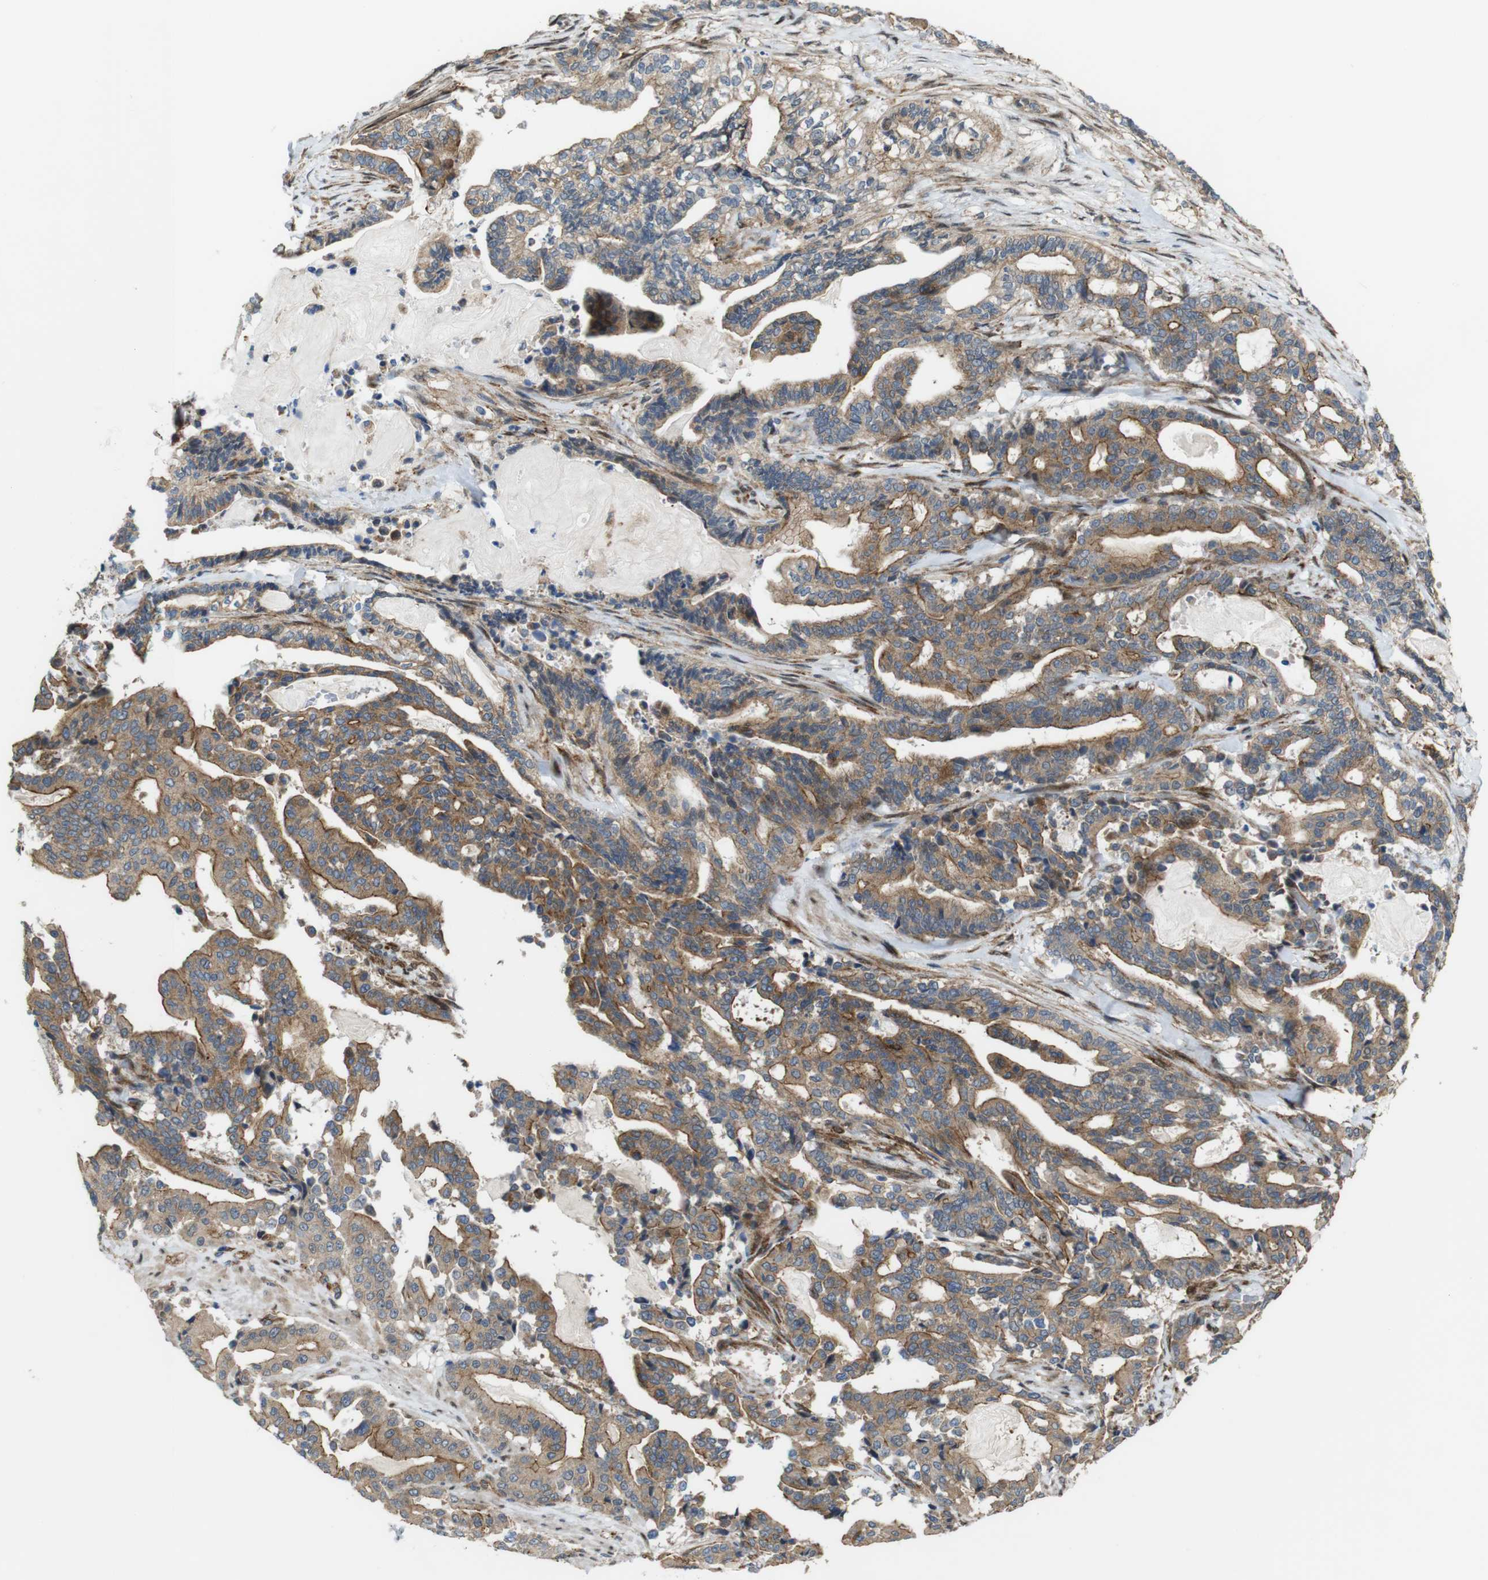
{"staining": {"intensity": "moderate", "quantity": ">75%", "location": "cytoplasmic/membranous"}, "tissue": "pancreatic cancer", "cell_type": "Tumor cells", "image_type": "cancer", "snomed": [{"axis": "morphology", "description": "Adenocarcinoma, NOS"}, {"axis": "topography", "description": "Pancreas"}], "caption": "Protein expression analysis of human pancreatic cancer (adenocarcinoma) reveals moderate cytoplasmic/membranous expression in about >75% of tumor cells.", "gene": "PTGER4", "patient": {"sex": "male", "age": 63}}